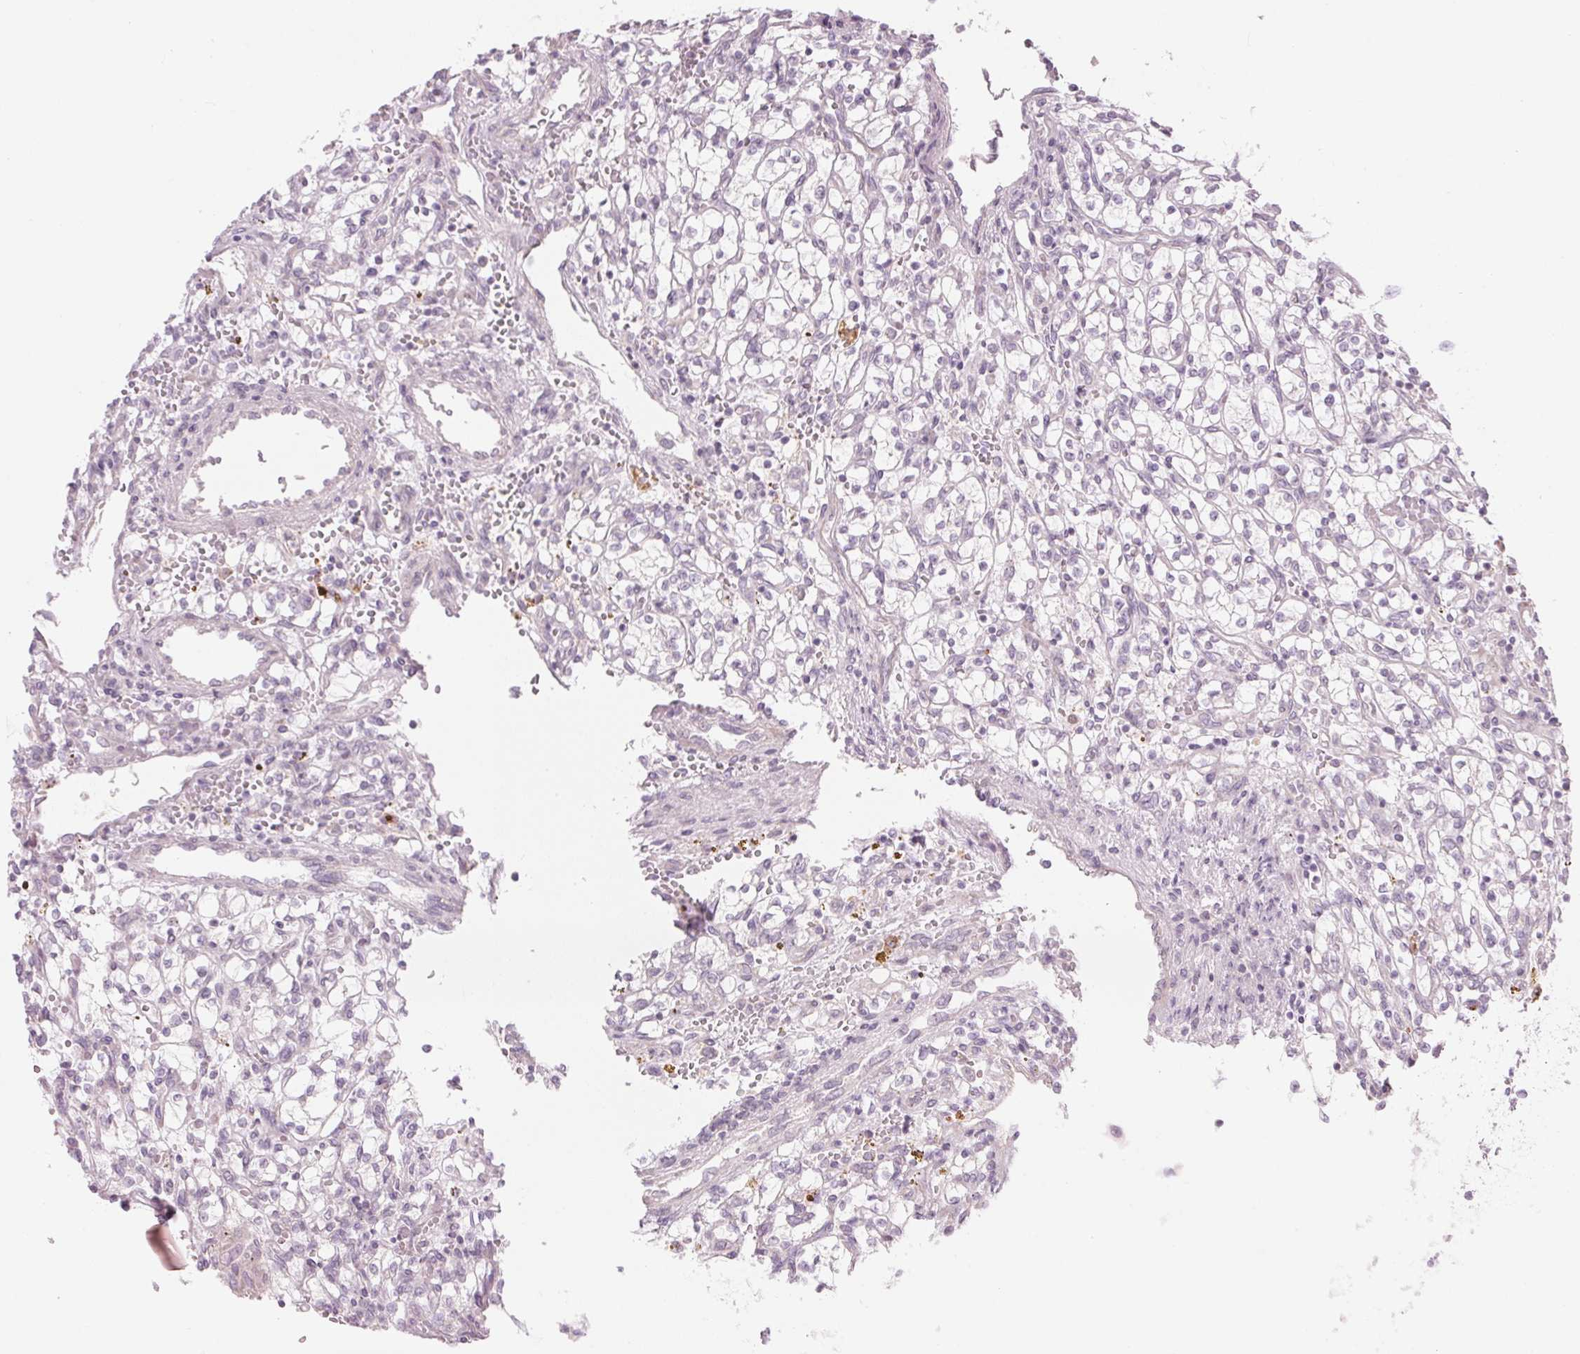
{"staining": {"intensity": "negative", "quantity": "none", "location": "none"}, "tissue": "renal cancer", "cell_type": "Tumor cells", "image_type": "cancer", "snomed": [{"axis": "morphology", "description": "Adenocarcinoma, NOS"}, {"axis": "topography", "description": "Kidney"}], "caption": "High power microscopy histopathology image of an immunohistochemistry image of adenocarcinoma (renal), revealing no significant expression in tumor cells. The staining is performed using DAB brown chromogen with nuclei counter-stained in using hematoxylin.", "gene": "GNMT", "patient": {"sex": "female", "age": 64}}